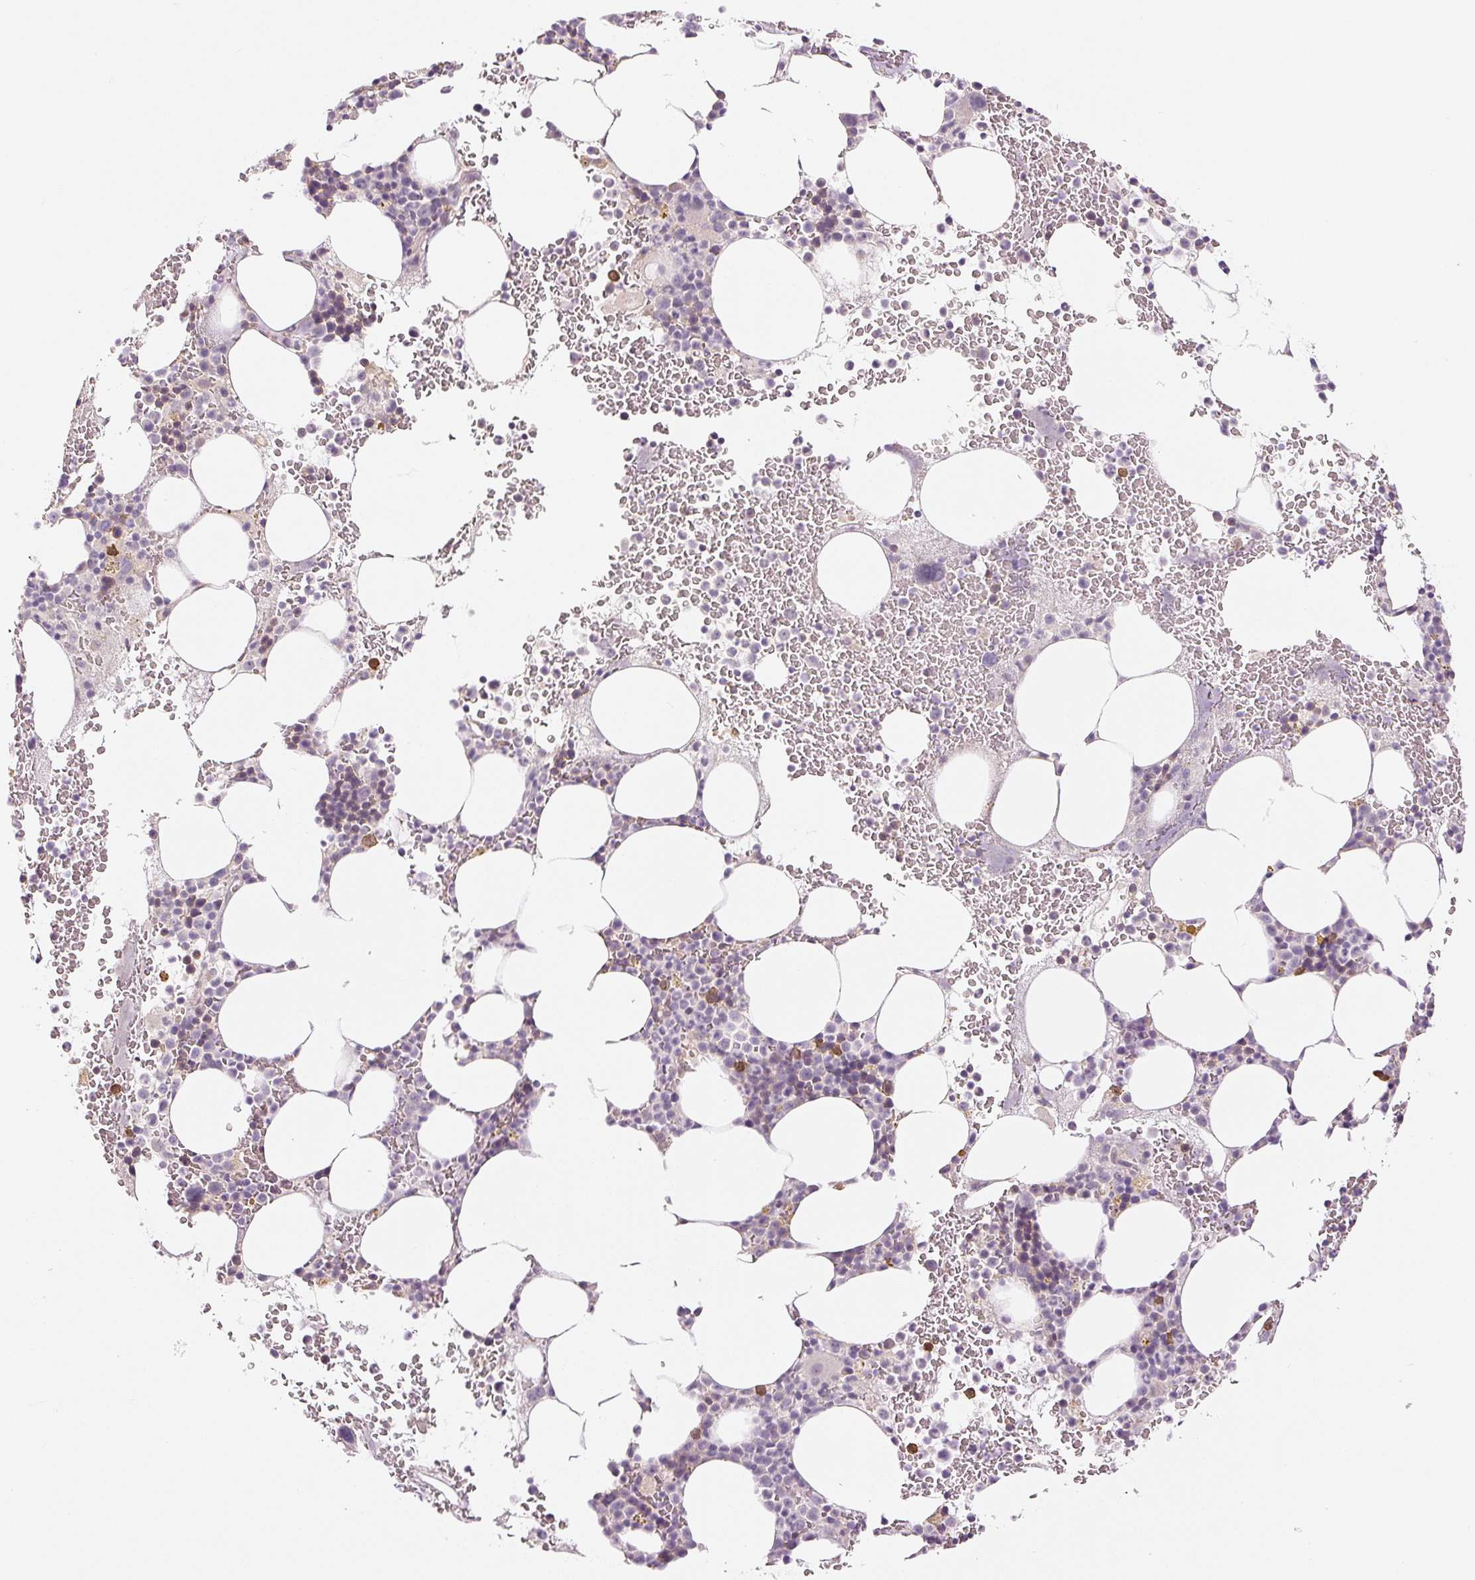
{"staining": {"intensity": "moderate", "quantity": "<25%", "location": "cytoplasmic/membranous,nuclear"}, "tissue": "bone marrow", "cell_type": "Hematopoietic cells", "image_type": "normal", "snomed": [{"axis": "morphology", "description": "Normal tissue, NOS"}, {"axis": "topography", "description": "Bone marrow"}], "caption": "Human bone marrow stained with a protein marker exhibits moderate staining in hematopoietic cells.", "gene": "GZMA", "patient": {"sex": "male", "age": 62}}